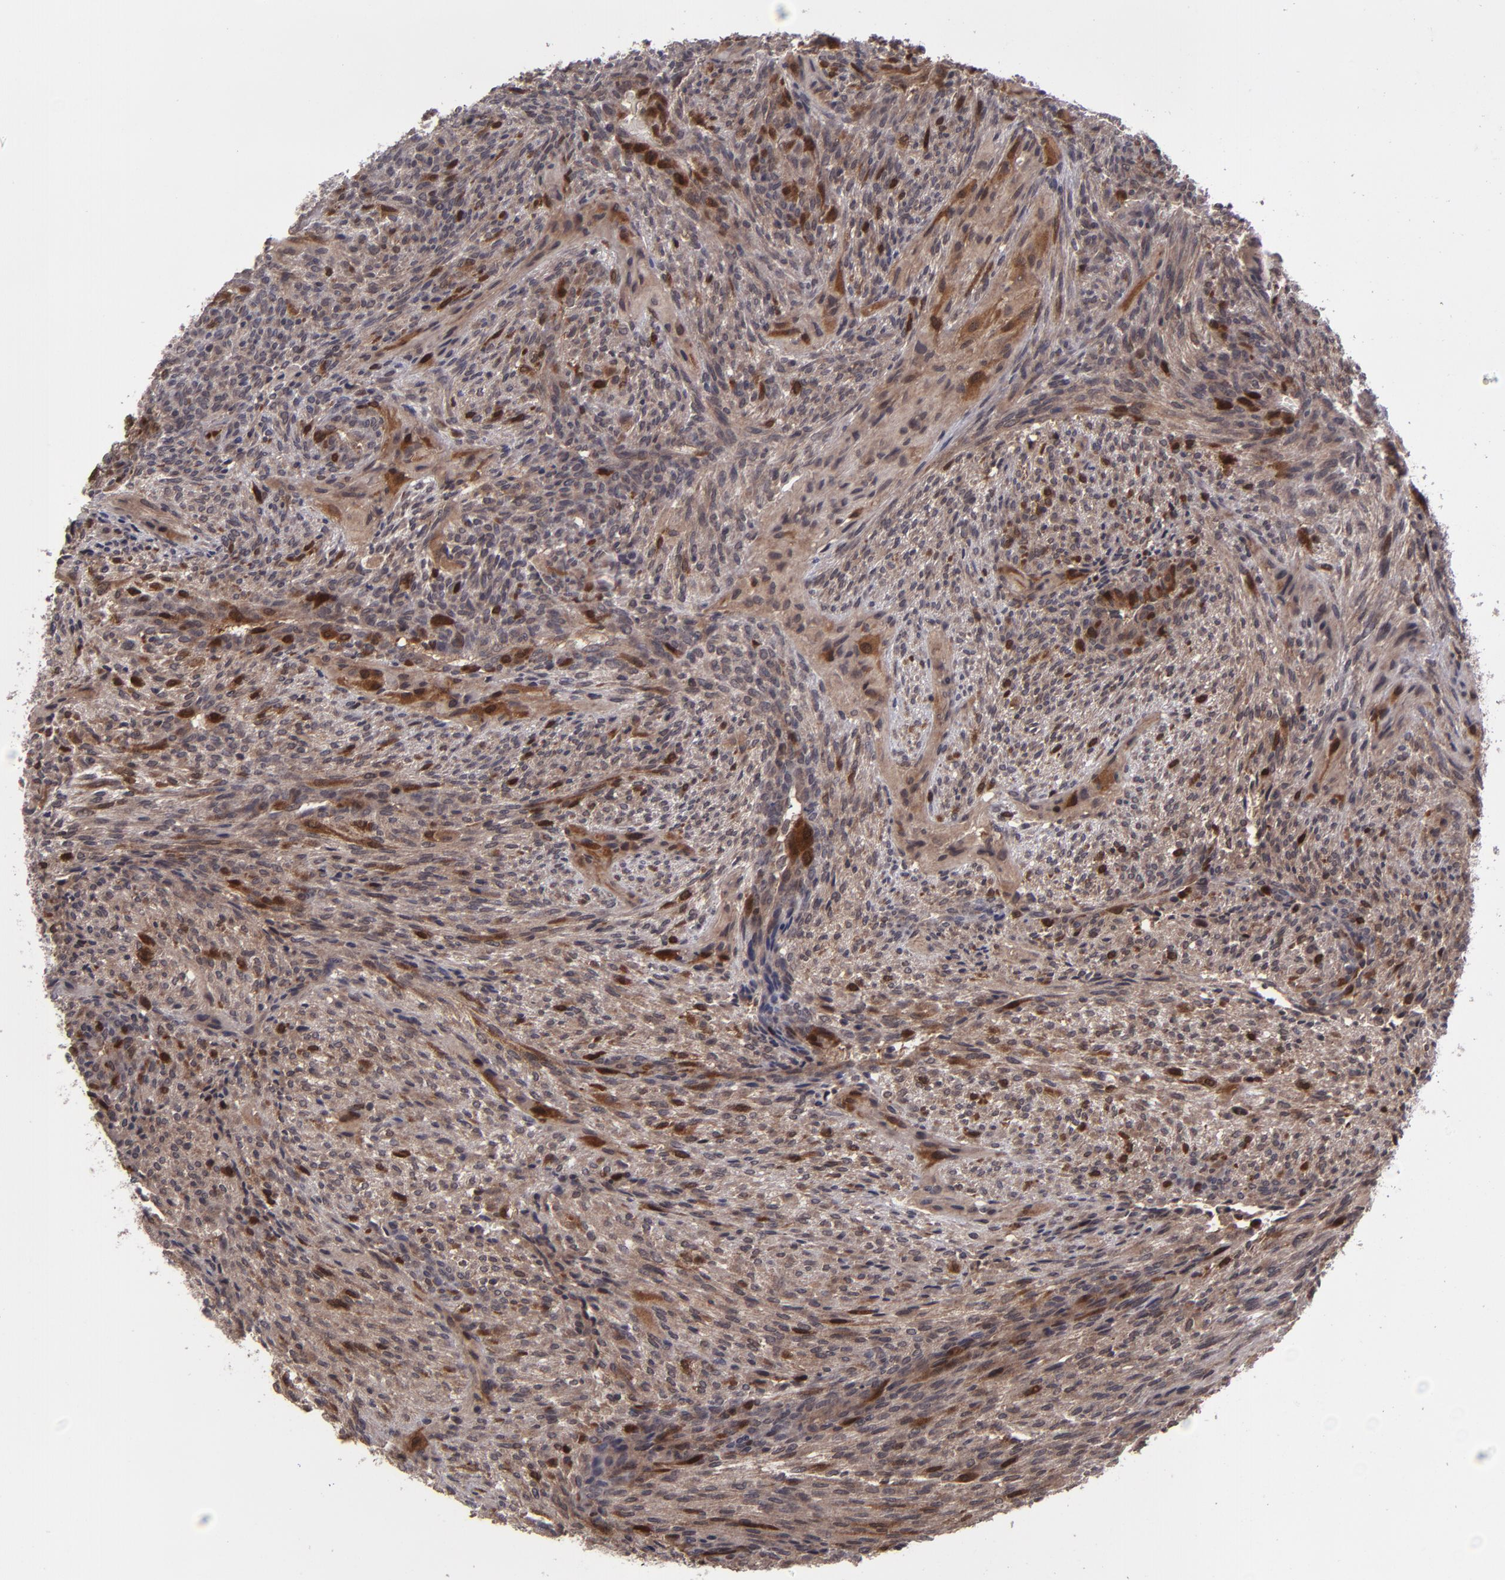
{"staining": {"intensity": "moderate", "quantity": ">75%", "location": "cytoplasmic/membranous,nuclear"}, "tissue": "glioma", "cell_type": "Tumor cells", "image_type": "cancer", "snomed": [{"axis": "morphology", "description": "Glioma, malignant, High grade"}, {"axis": "topography", "description": "Cerebral cortex"}], "caption": "A histopathology image showing moderate cytoplasmic/membranous and nuclear positivity in about >75% of tumor cells in high-grade glioma (malignant), as visualized by brown immunohistochemical staining.", "gene": "TYMS", "patient": {"sex": "female", "age": 55}}